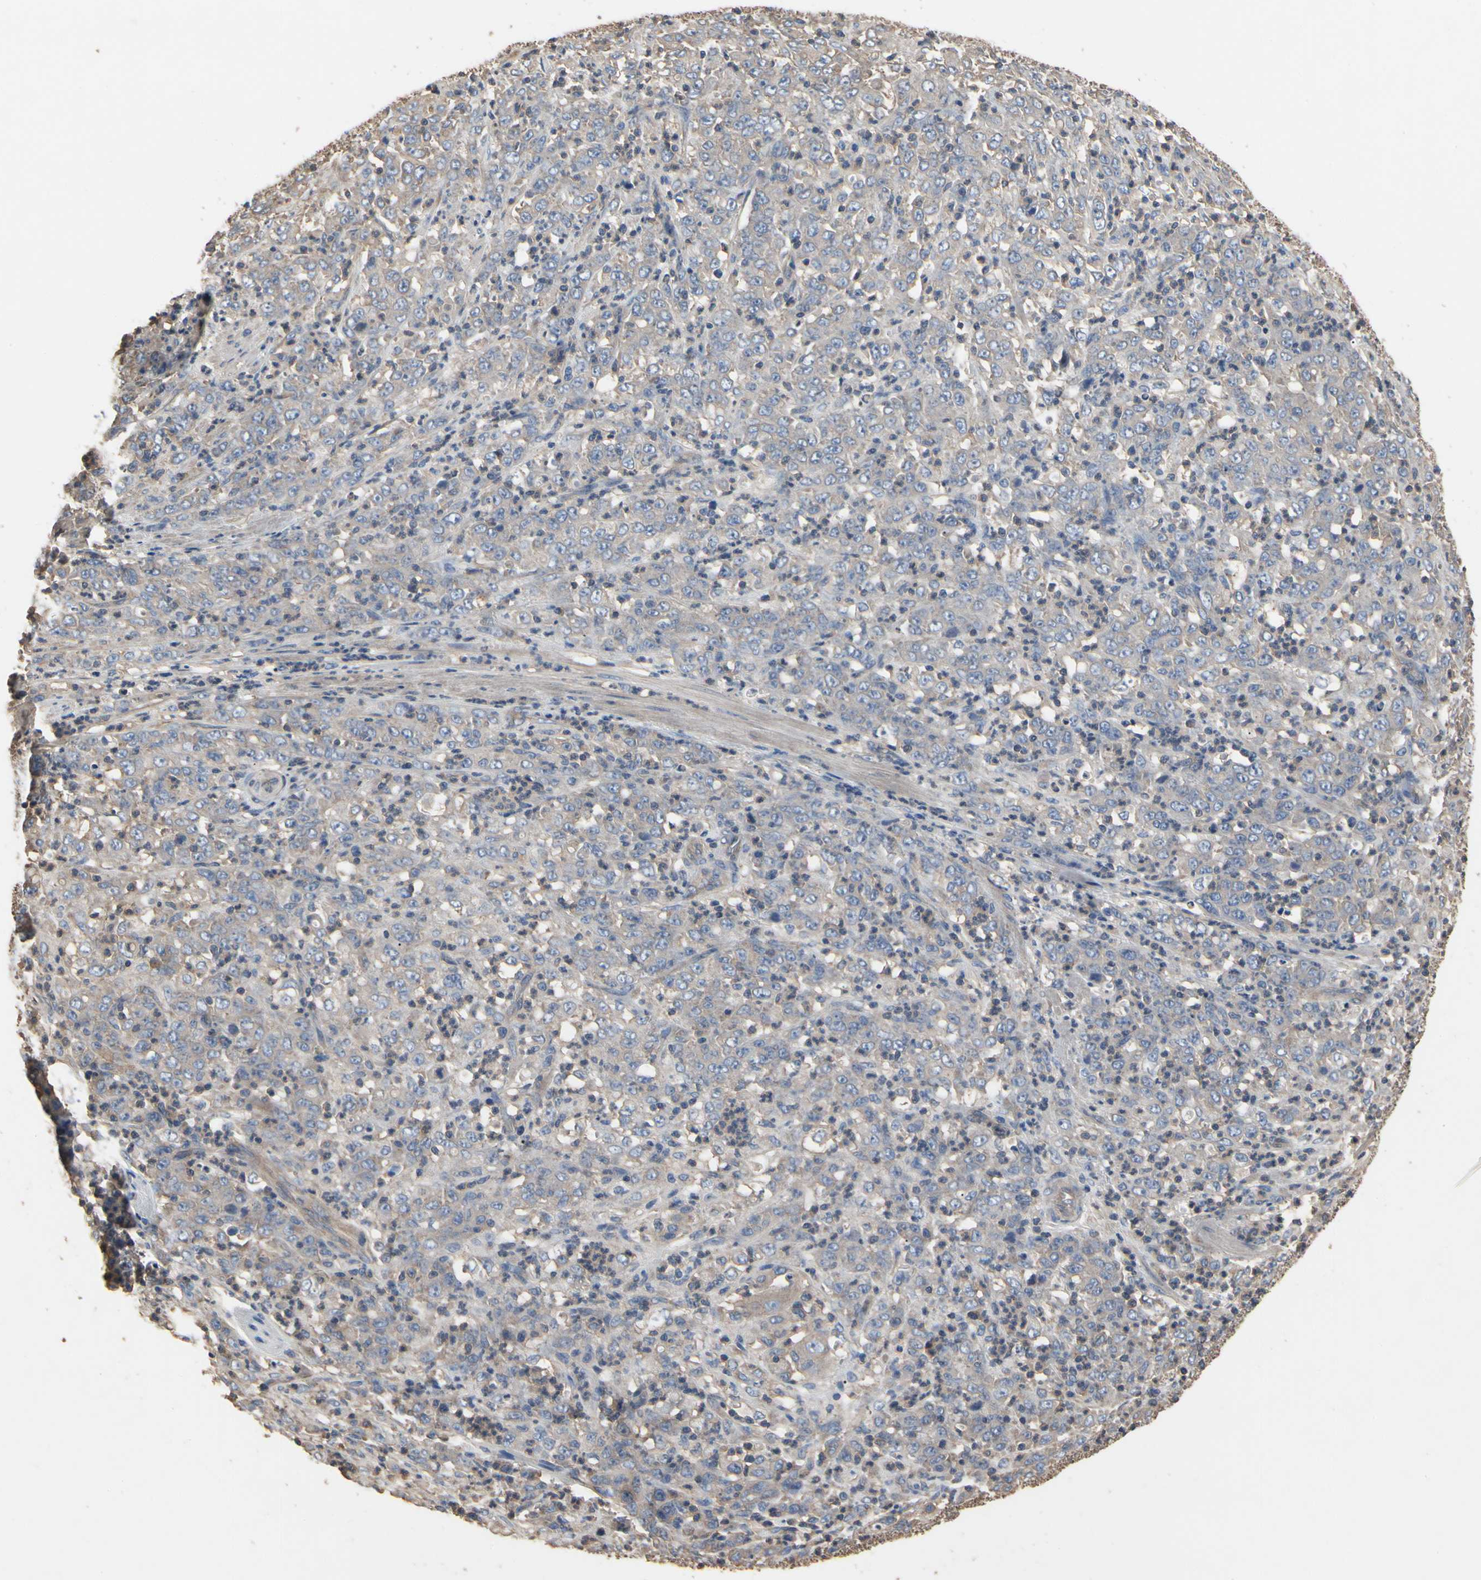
{"staining": {"intensity": "weak", "quantity": "<25%", "location": "cytoplasmic/membranous"}, "tissue": "stomach cancer", "cell_type": "Tumor cells", "image_type": "cancer", "snomed": [{"axis": "morphology", "description": "Adenocarcinoma, NOS"}, {"axis": "topography", "description": "Stomach, lower"}], "caption": "Immunohistochemistry of stomach cancer (adenocarcinoma) demonstrates no staining in tumor cells. (IHC, brightfield microscopy, high magnification).", "gene": "PDZK1", "patient": {"sex": "female", "age": 71}}